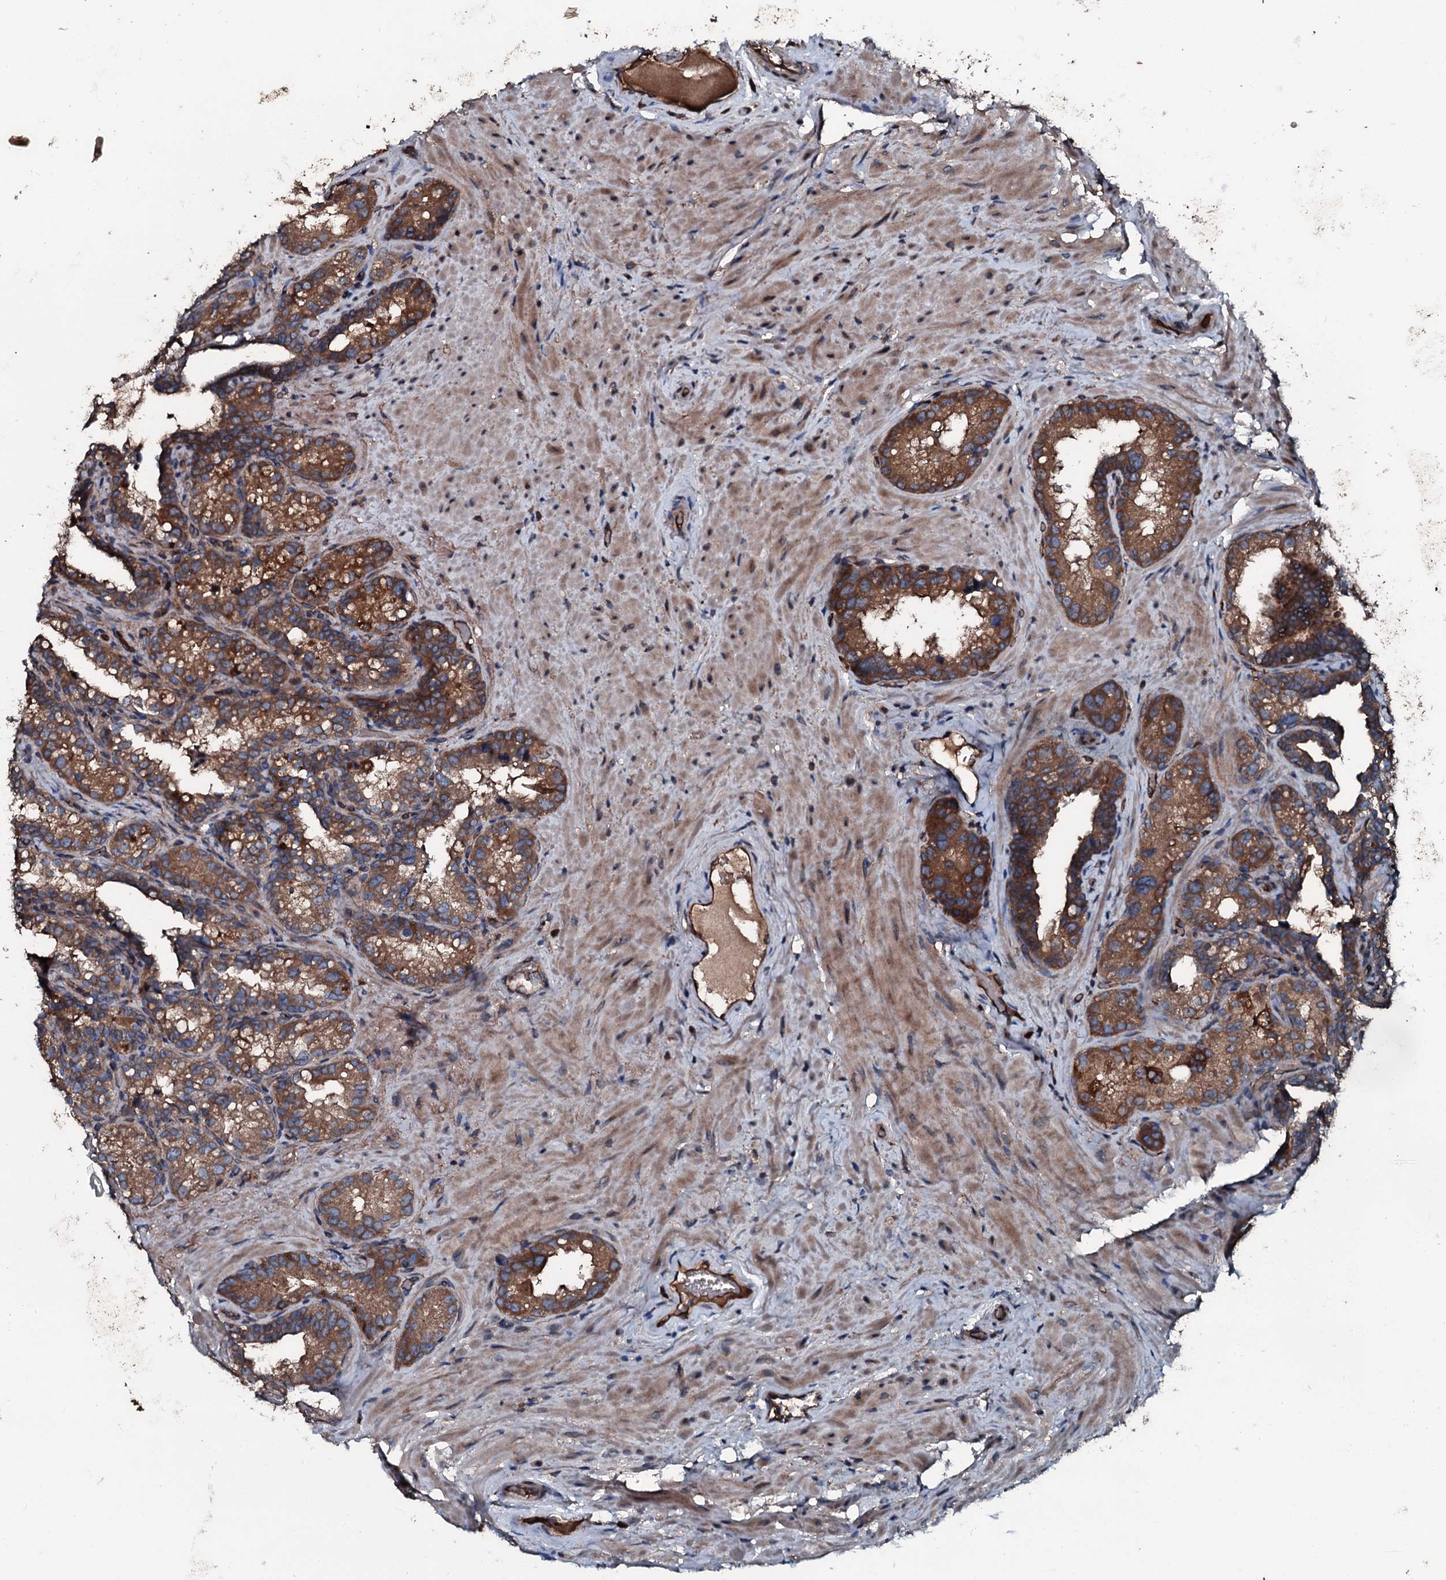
{"staining": {"intensity": "strong", "quantity": ">75%", "location": "cytoplasmic/membranous"}, "tissue": "seminal vesicle", "cell_type": "Glandular cells", "image_type": "normal", "snomed": [{"axis": "morphology", "description": "Normal tissue, NOS"}, {"axis": "topography", "description": "Seminal veicle"}, {"axis": "topography", "description": "Peripheral nerve tissue"}], "caption": "IHC (DAB (3,3'-diaminobenzidine)) staining of normal seminal vesicle demonstrates strong cytoplasmic/membranous protein positivity in approximately >75% of glandular cells. (Stains: DAB in brown, nuclei in blue, Microscopy: brightfield microscopy at high magnification).", "gene": "AARS1", "patient": {"sex": "male", "age": 67}}